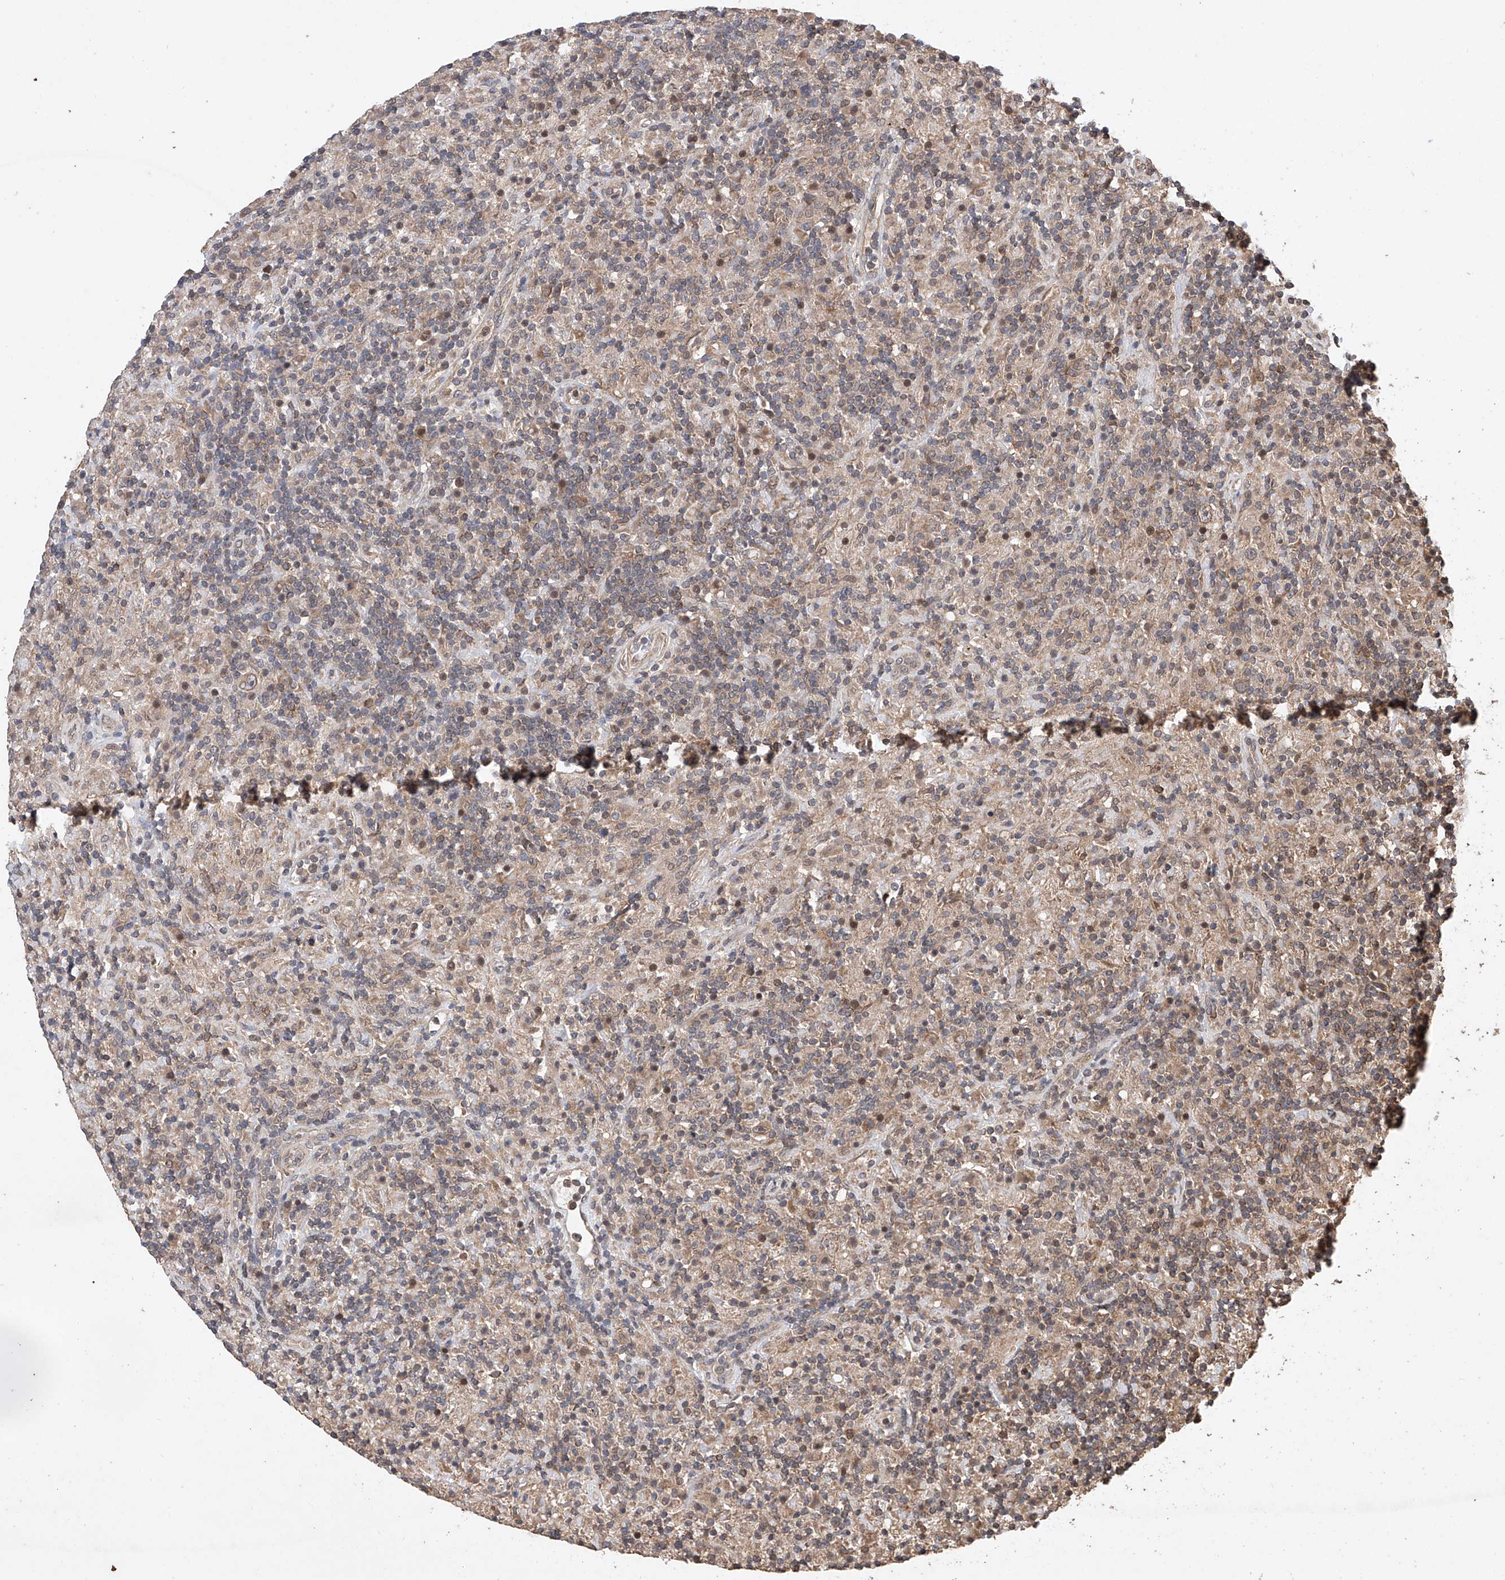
{"staining": {"intensity": "weak", "quantity": "<25%", "location": "cytoplasmic/membranous"}, "tissue": "lymphoma", "cell_type": "Tumor cells", "image_type": "cancer", "snomed": [{"axis": "morphology", "description": "Hodgkin's disease, NOS"}, {"axis": "topography", "description": "Lymph node"}], "caption": "Hodgkin's disease stained for a protein using immunohistochemistry (IHC) demonstrates no staining tumor cells.", "gene": "LURAP1", "patient": {"sex": "male", "age": 70}}